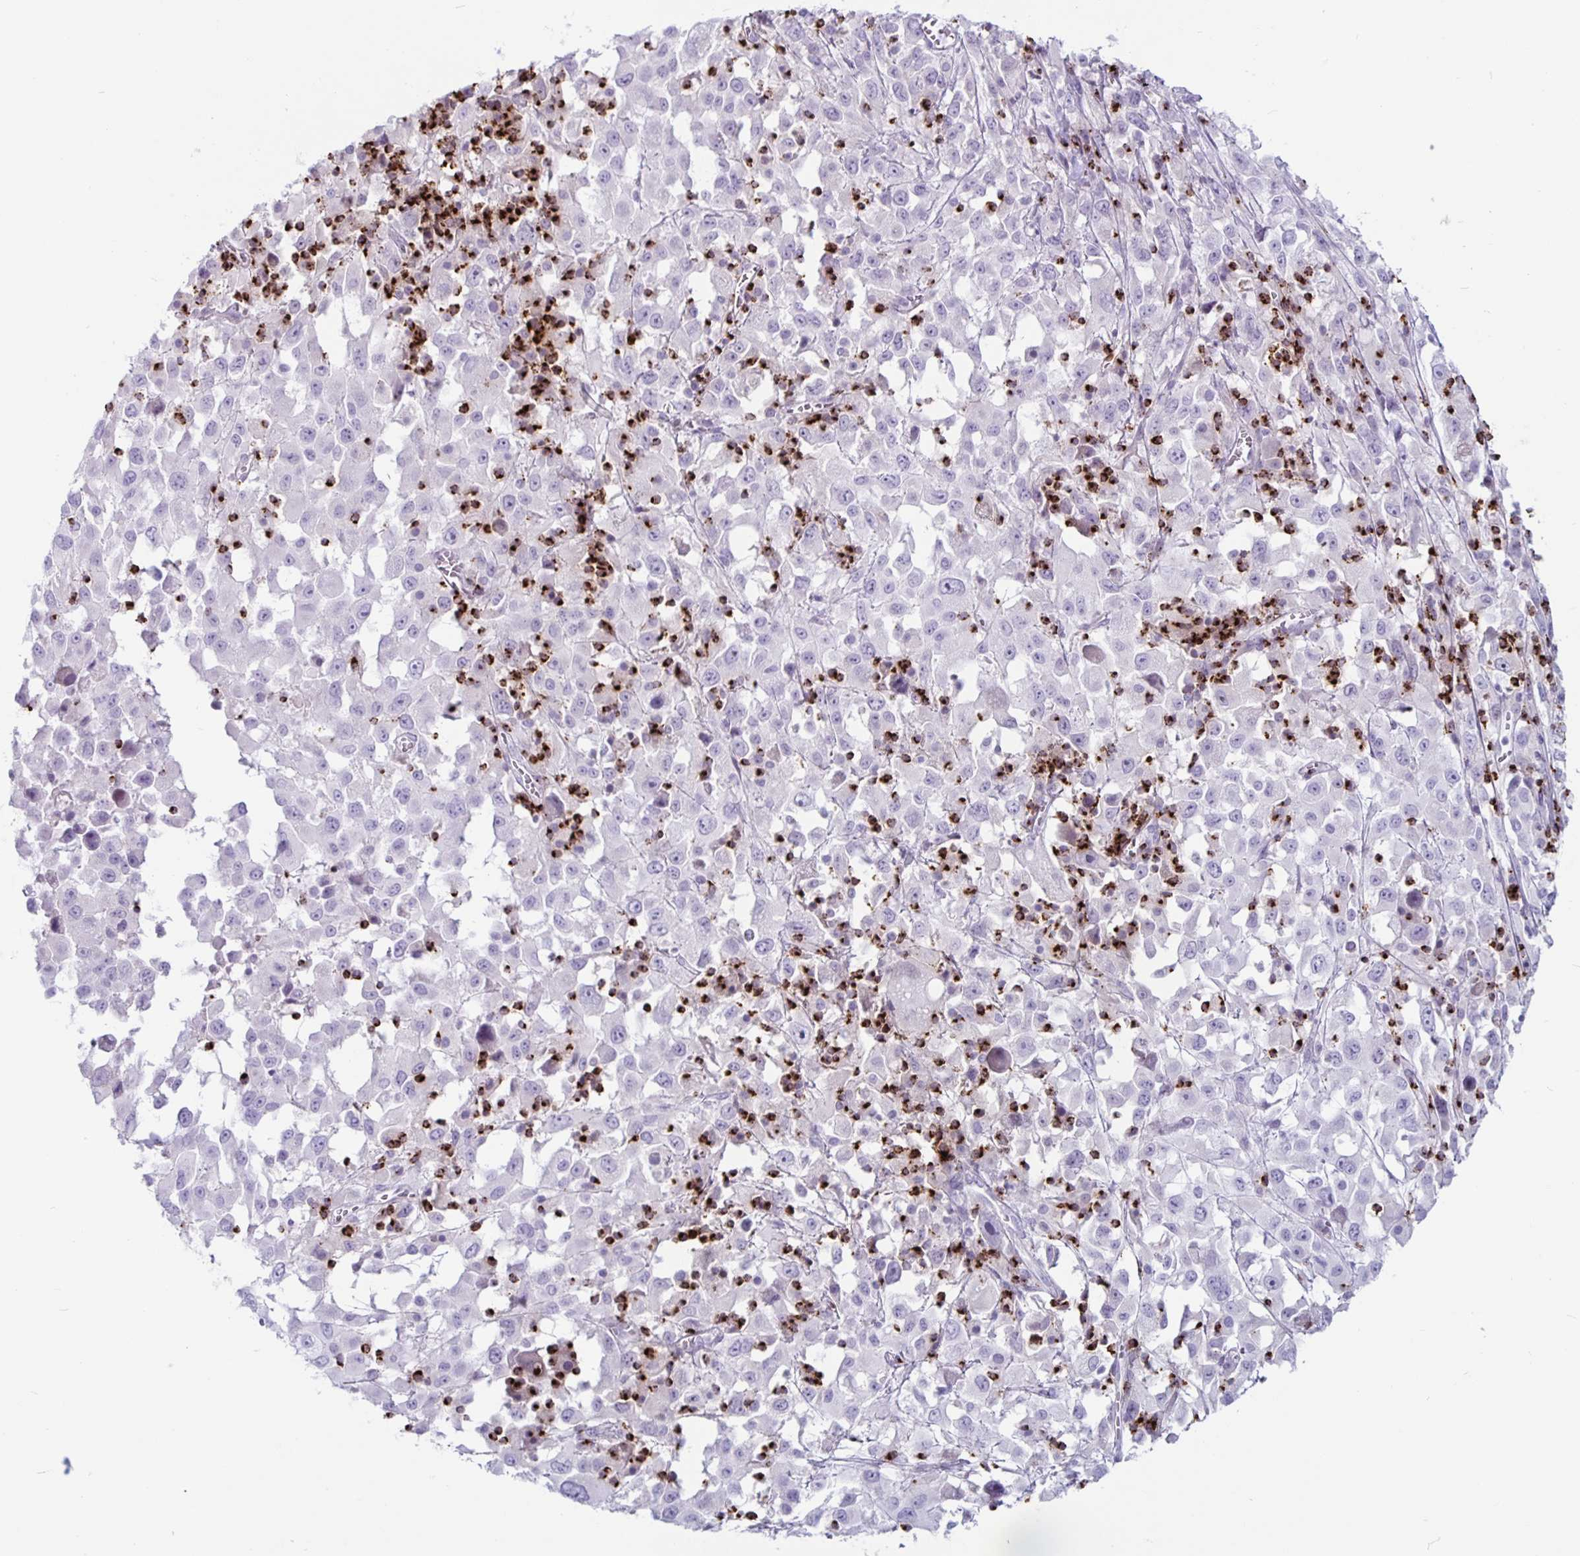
{"staining": {"intensity": "negative", "quantity": "none", "location": "none"}, "tissue": "melanoma", "cell_type": "Tumor cells", "image_type": "cancer", "snomed": [{"axis": "morphology", "description": "Malignant melanoma, Metastatic site"}, {"axis": "topography", "description": "Soft tissue"}], "caption": "DAB (3,3'-diaminobenzidine) immunohistochemical staining of melanoma reveals no significant staining in tumor cells.", "gene": "GZMK", "patient": {"sex": "male", "age": 50}}